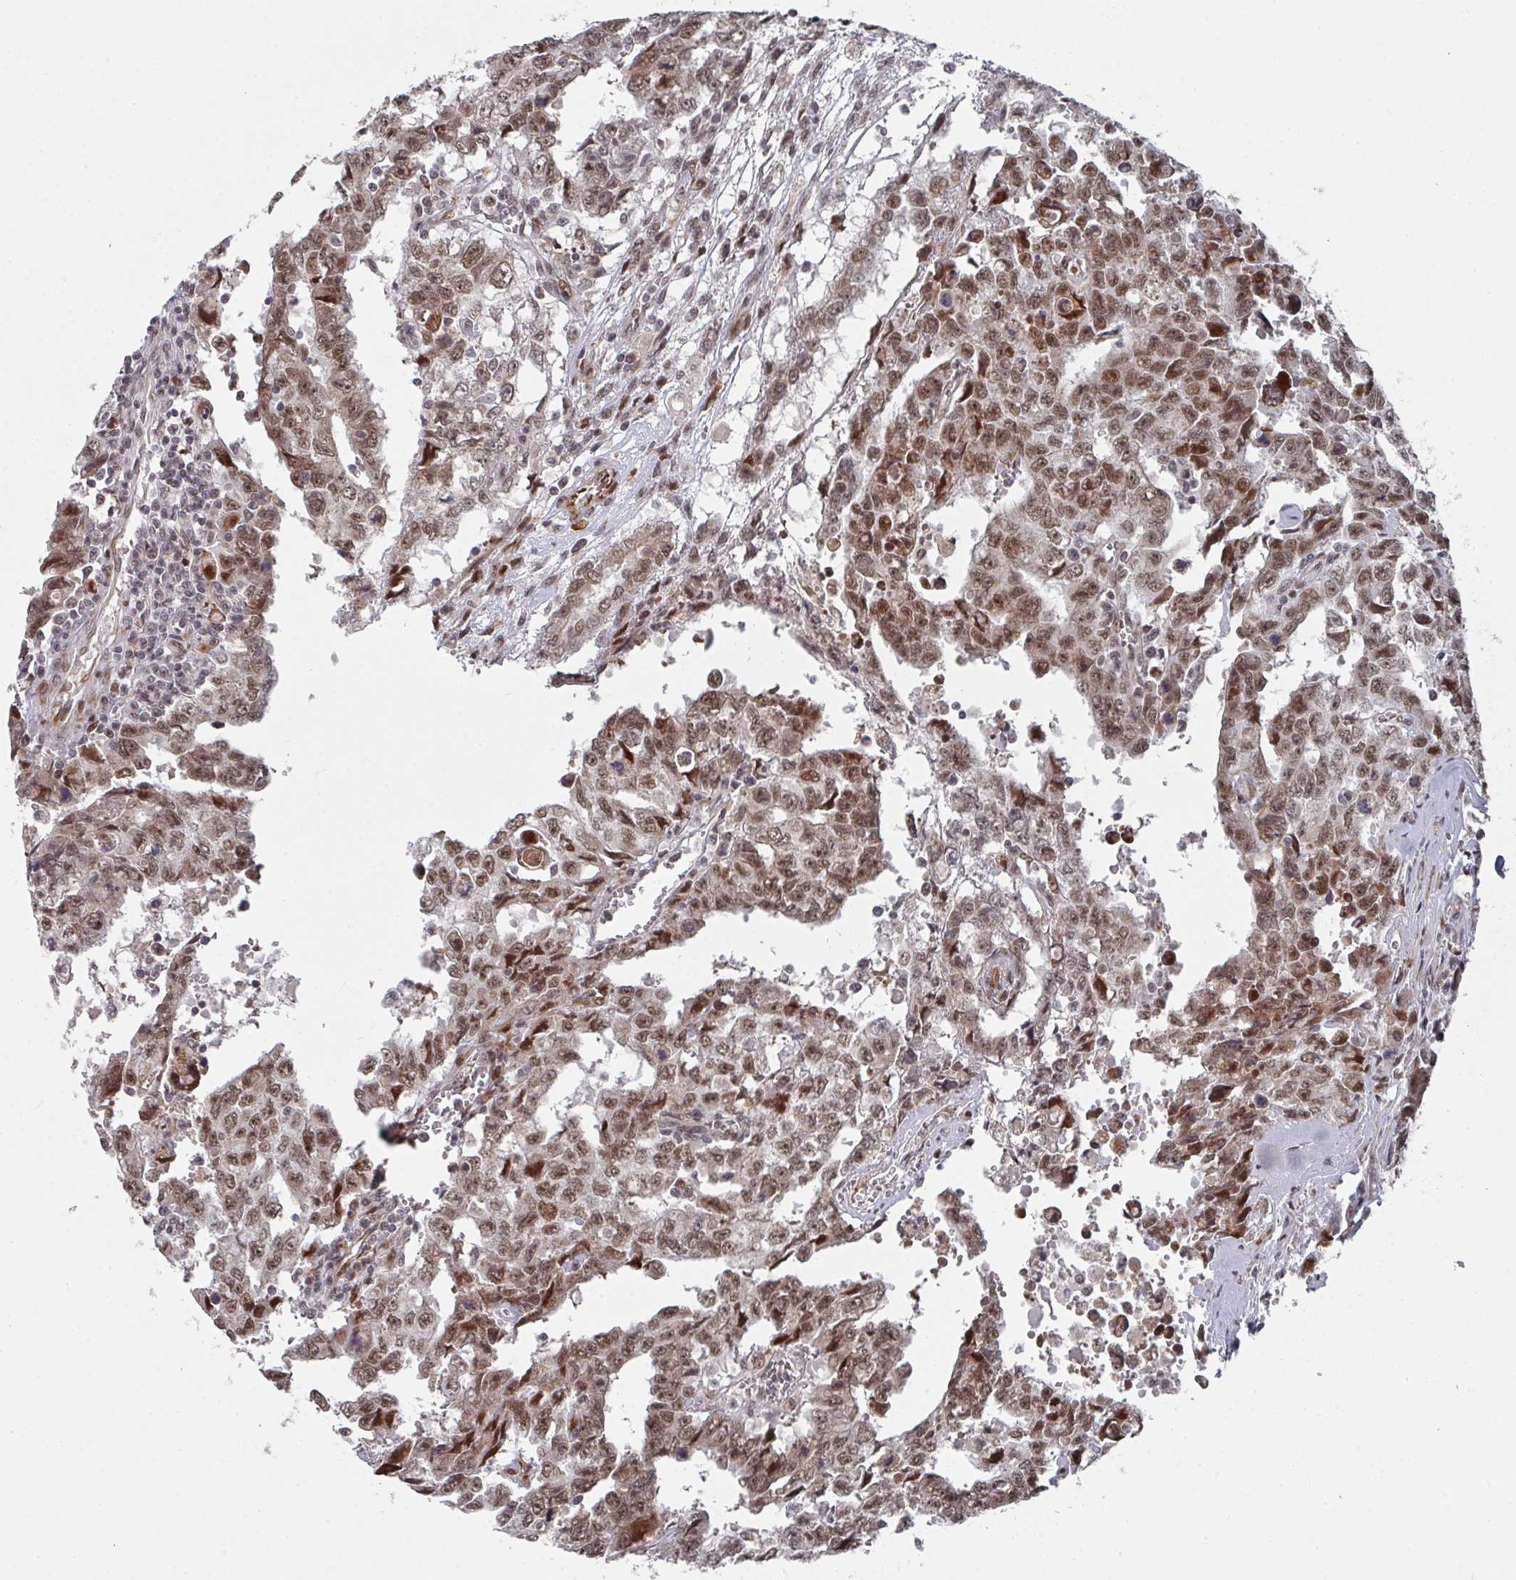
{"staining": {"intensity": "moderate", "quantity": ">75%", "location": "nuclear"}, "tissue": "testis cancer", "cell_type": "Tumor cells", "image_type": "cancer", "snomed": [{"axis": "morphology", "description": "Carcinoma, Embryonal, NOS"}, {"axis": "topography", "description": "Testis"}], "caption": "Testis cancer stained with a protein marker demonstrates moderate staining in tumor cells.", "gene": "RBBP5", "patient": {"sex": "male", "age": 24}}